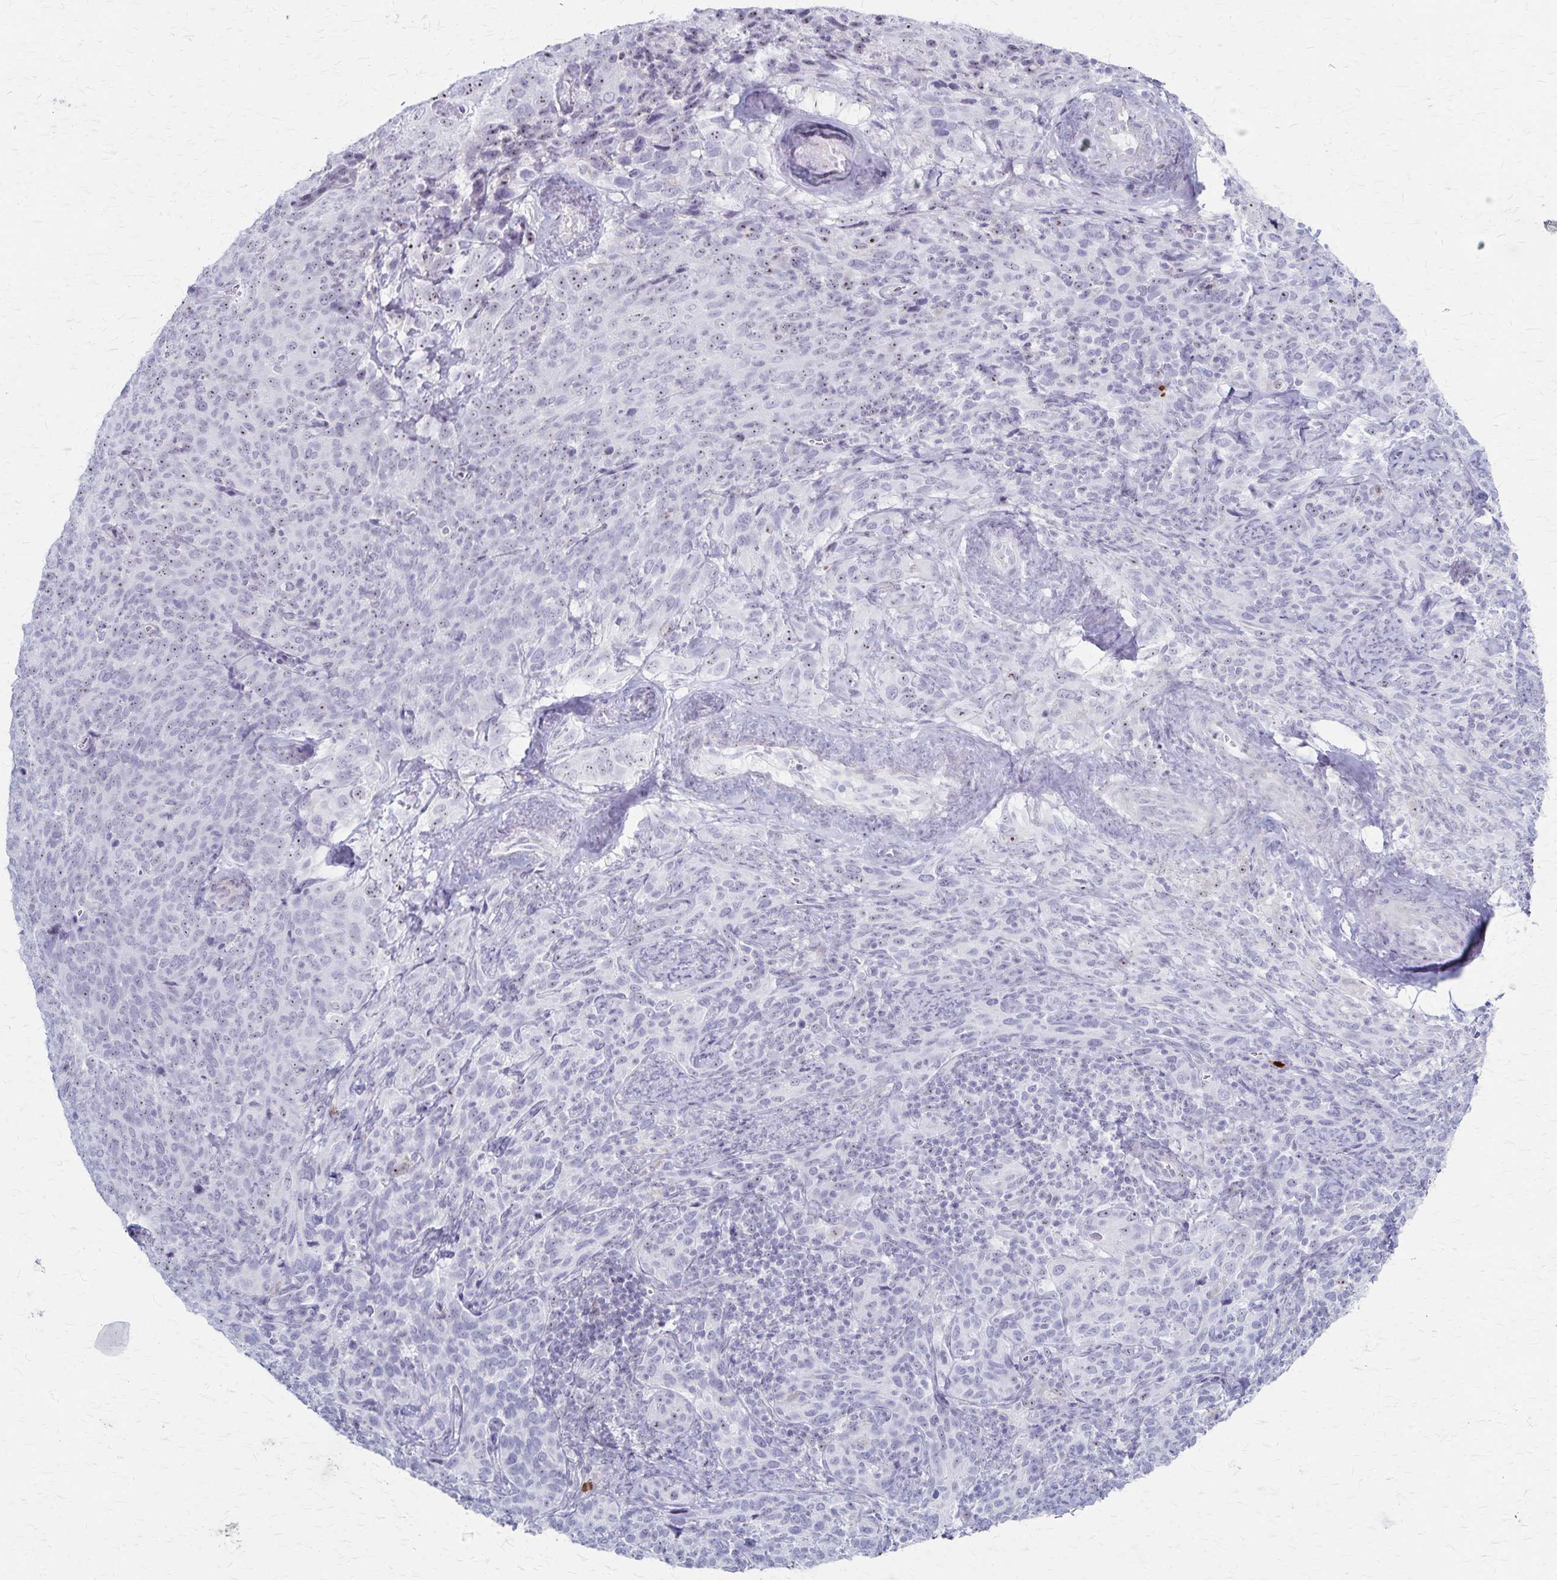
{"staining": {"intensity": "weak", "quantity": "25%-75%", "location": "nuclear"}, "tissue": "cervical cancer", "cell_type": "Tumor cells", "image_type": "cancer", "snomed": [{"axis": "morphology", "description": "Squamous cell carcinoma, NOS"}, {"axis": "topography", "description": "Cervix"}], "caption": "A high-resolution photomicrograph shows immunohistochemistry staining of cervical cancer (squamous cell carcinoma), which displays weak nuclear positivity in about 25%-75% of tumor cells. (Stains: DAB (3,3'-diaminobenzidine) in brown, nuclei in blue, Microscopy: brightfield microscopy at high magnification).", "gene": "DLK2", "patient": {"sex": "female", "age": 51}}